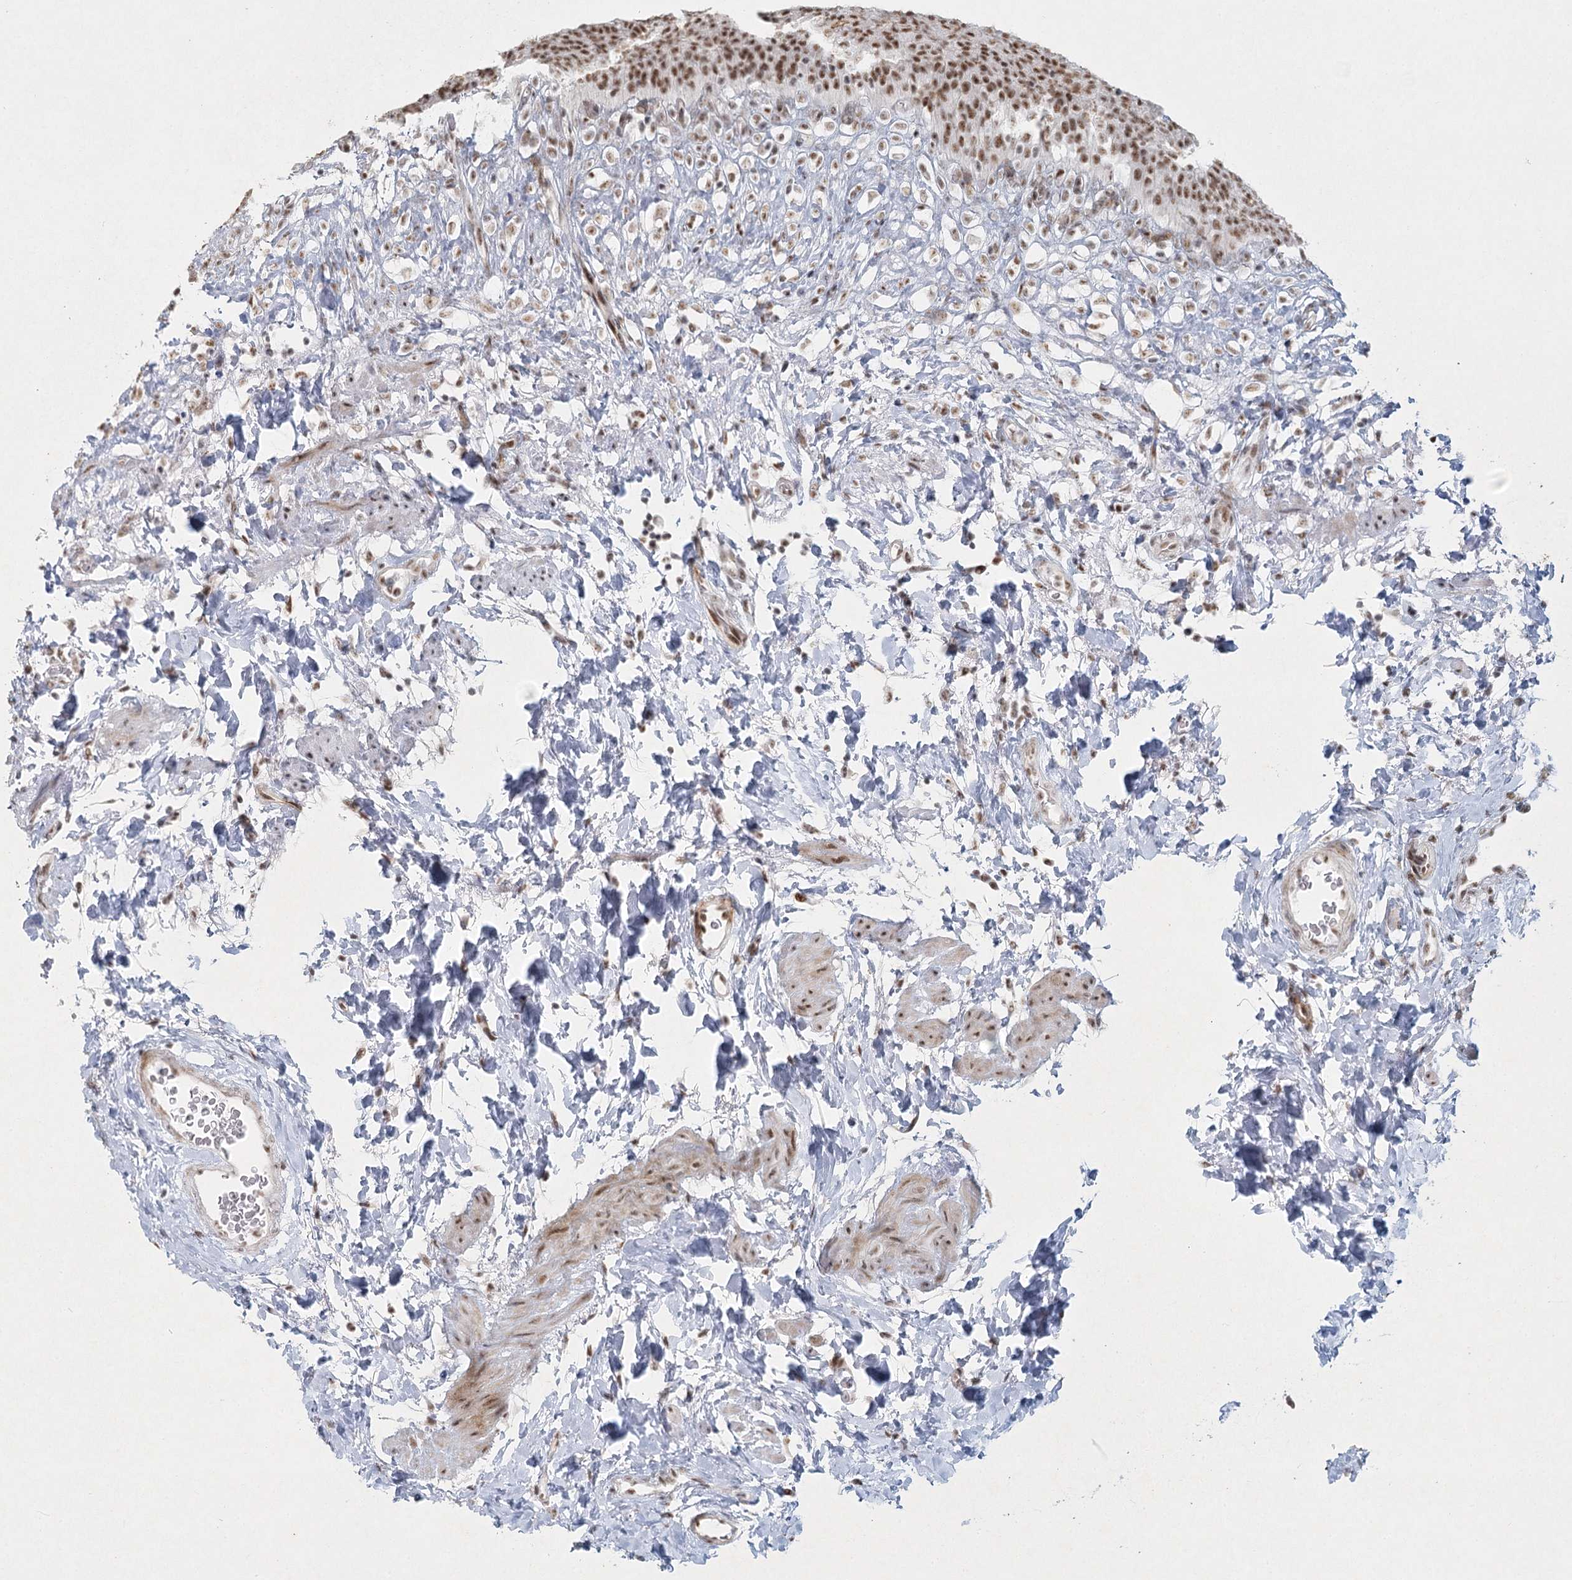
{"staining": {"intensity": "strong", "quantity": ">75%", "location": "cytoplasmic/membranous,nuclear"}, "tissue": "urinary bladder", "cell_type": "Urothelial cells", "image_type": "normal", "snomed": [{"axis": "morphology", "description": "Normal tissue, NOS"}, {"axis": "topography", "description": "Urinary bladder"}], "caption": "A high amount of strong cytoplasmic/membranous,nuclear staining is seen in about >75% of urothelial cells in normal urinary bladder. (DAB IHC with brightfield microscopy, high magnification).", "gene": "U2SURP", "patient": {"sex": "female", "age": 79}}